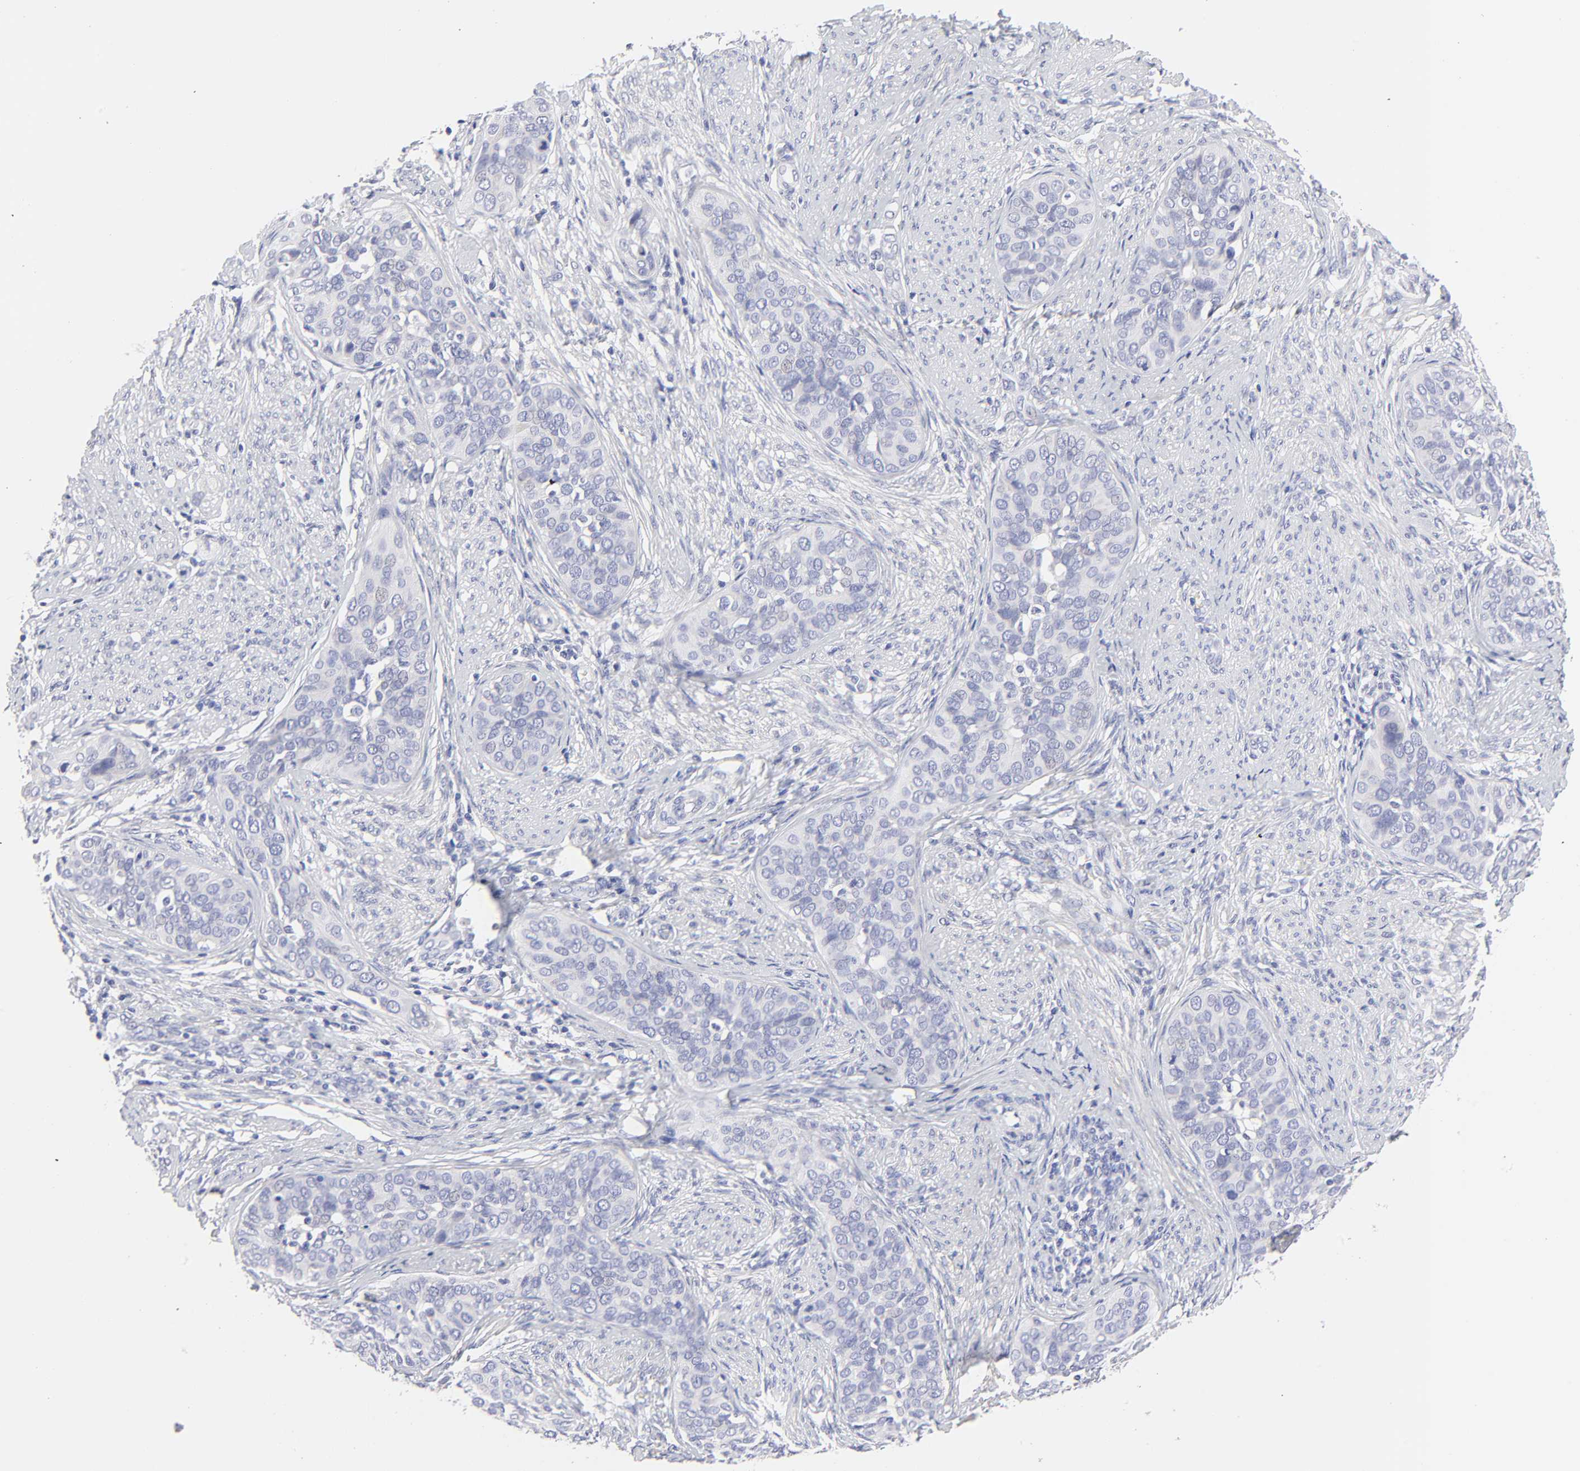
{"staining": {"intensity": "negative", "quantity": "none", "location": "none"}, "tissue": "cervical cancer", "cell_type": "Tumor cells", "image_type": "cancer", "snomed": [{"axis": "morphology", "description": "Squamous cell carcinoma, NOS"}, {"axis": "topography", "description": "Cervix"}], "caption": "An immunohistochemistry (IHC) micrograph of cervical cancer (squamous cell carcinoma) is shown. There is no staining in tumor cells of cervical cancer (squamous cell carcinoma).", "gene": "DUSP9", "patient": {"sex": "female", "age": 31}}